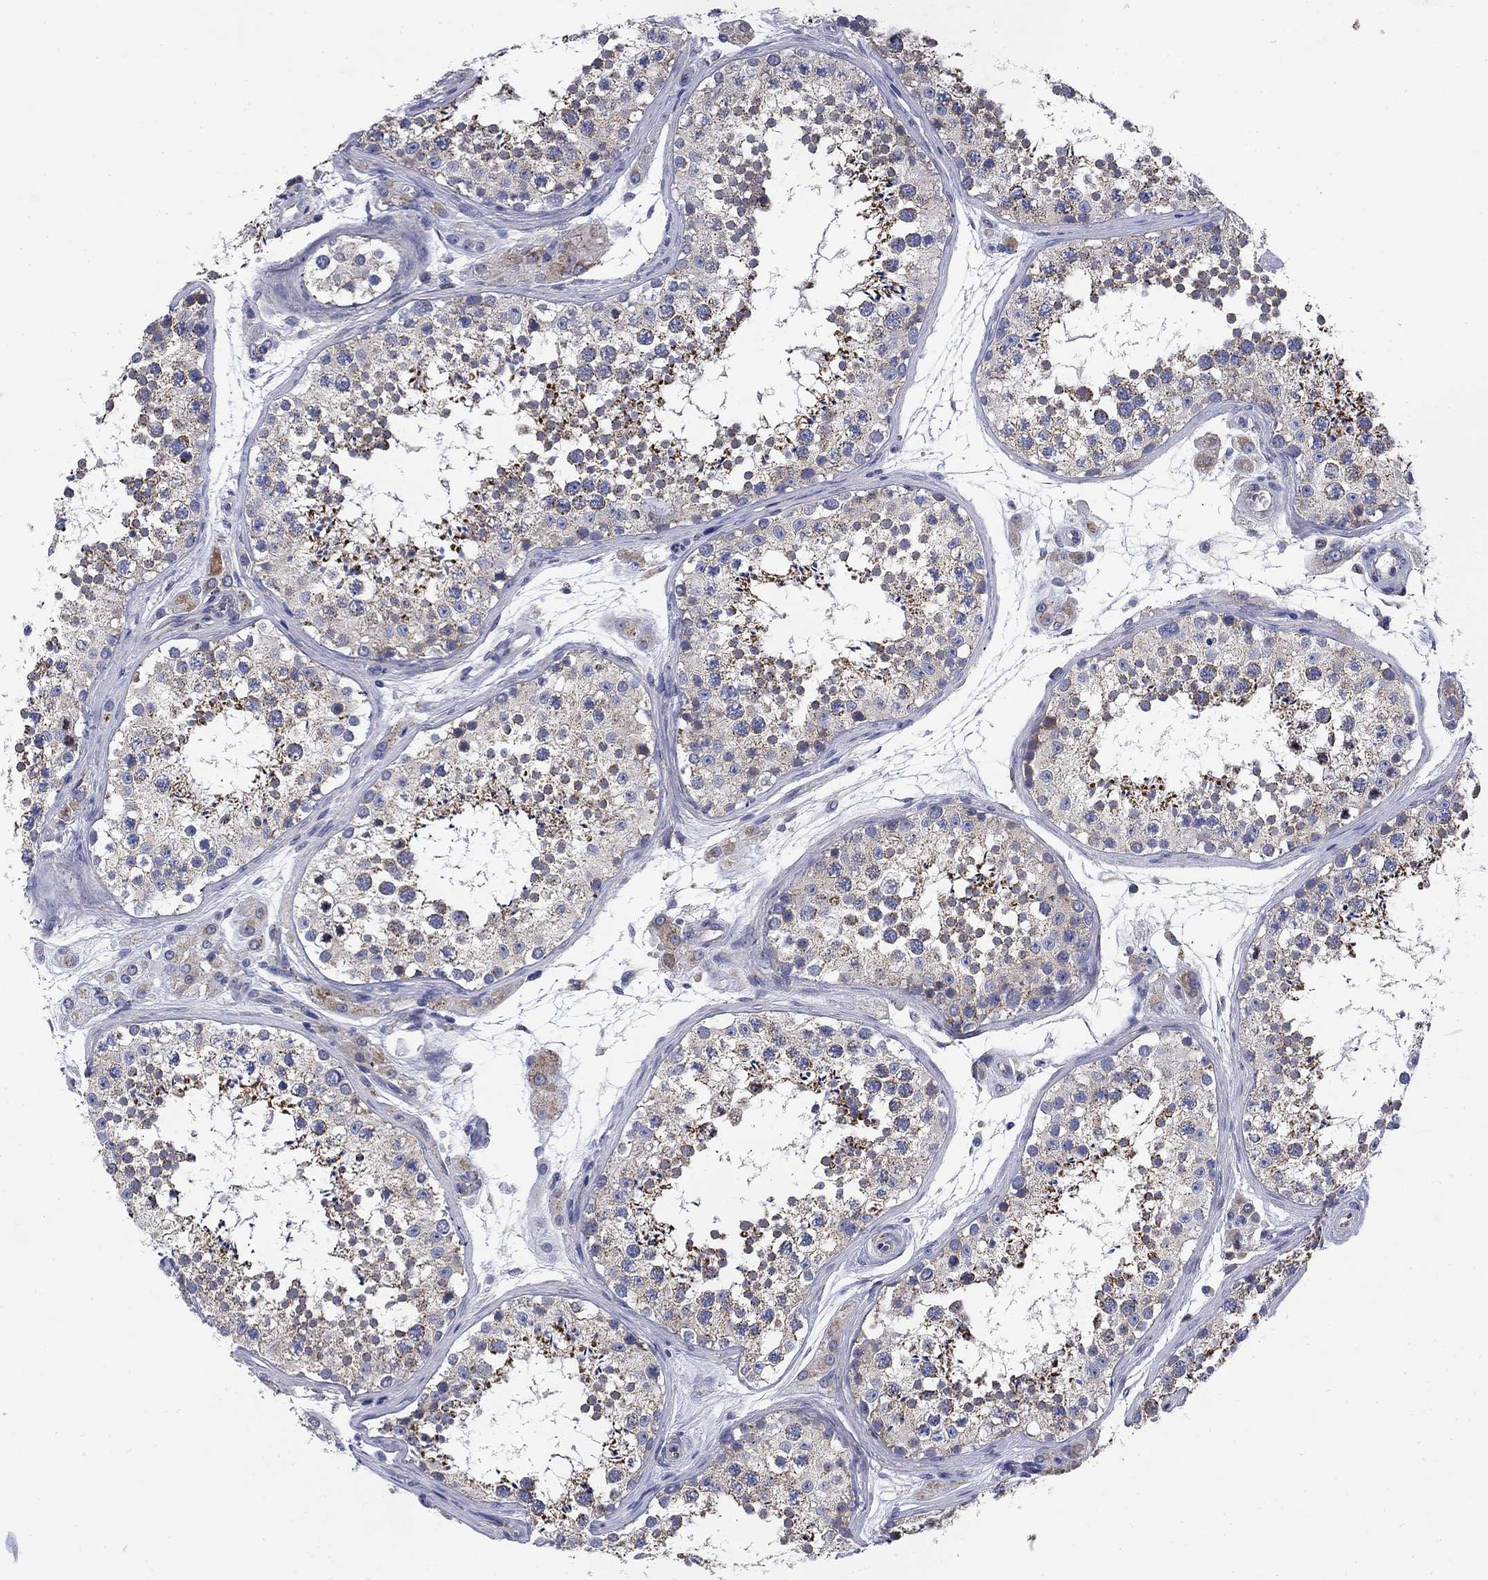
{"staining": {"intensity": "moderate", "quantity": "<25%", "location": "cytoplasmic/membranous"}, "tissue": "testis", "cell_type": "Cells in seminiferous ducts", "image_type": "normal", "snomed": [{"axis": "morphology", "description": "Normal tissue, NOS"}, {"axis": "topography", "description": "Testis"}], "caption": "Immunohistochemistry (IHC) histopathology image of unremarkable human testis stained for a protein (brown), which reveals low levels of moderate cytoplasmic/membranous positivity in about <25% of cells in seminiferous ducts.", "gene": "NACAD", "patient": {"sex": "male", "age": 41}}